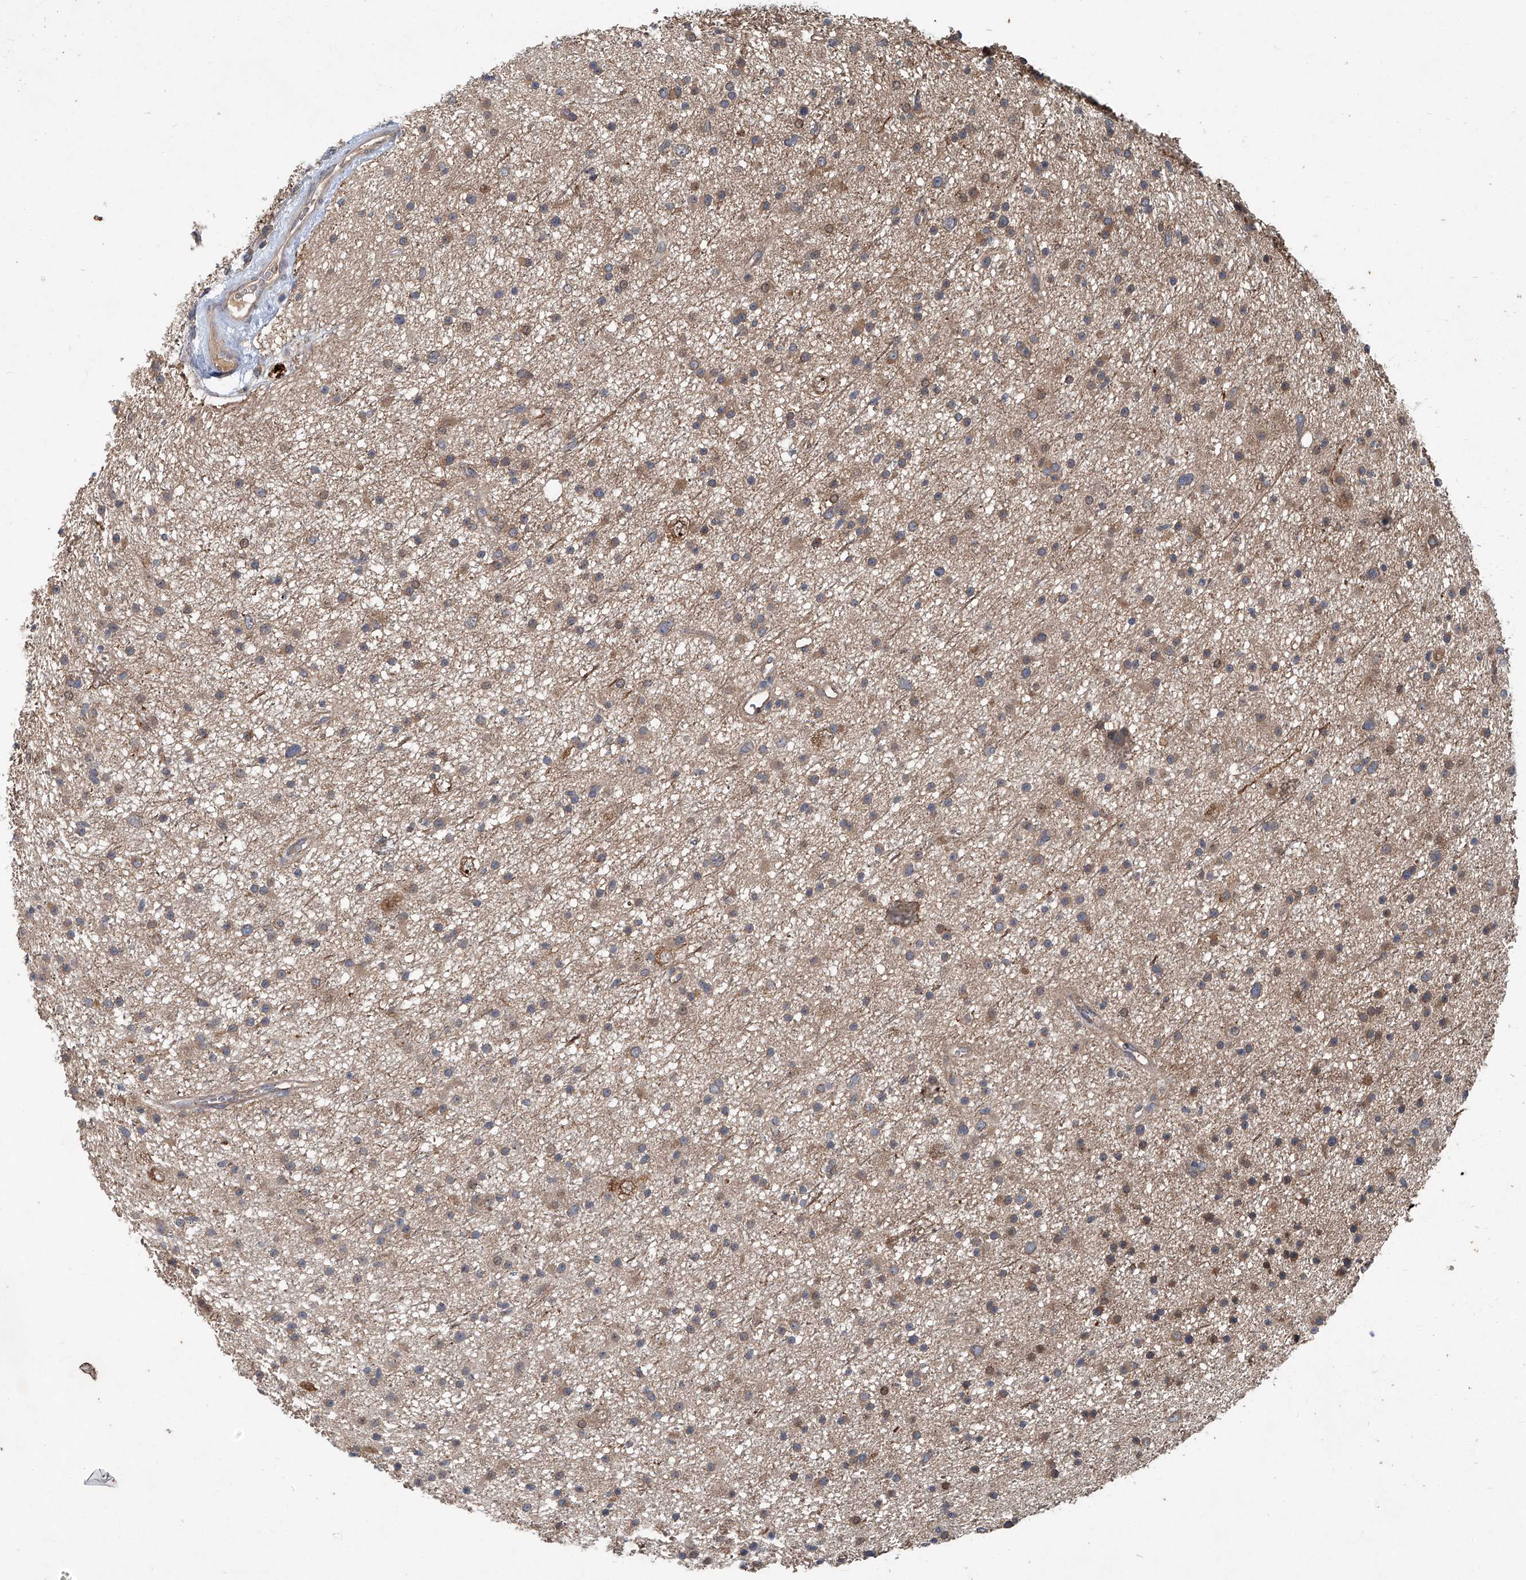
{"staining": {"intensity": "weak", "quantity": ">75%", "location": "cytoplasmic/membranous"}, "tissue": "glioma", "cell_type": "Tumor cells", "image_type": "cancer", "snomed": [{"axis": "morphology", "description": "Glioma, malignant, Low grade"}, {"axis": "topography", "description": "Cerebral cortex"}], "caption": "Immunohistochemistry (IHC) (DAB) staining of human malignant glioma (low-grade) demonstrates weak cytoplasmic/membranous protein staining in about >75% of tumor cells.", "gene": "ANKRD34A", "patient": {"sex": "female", "age": 39}}